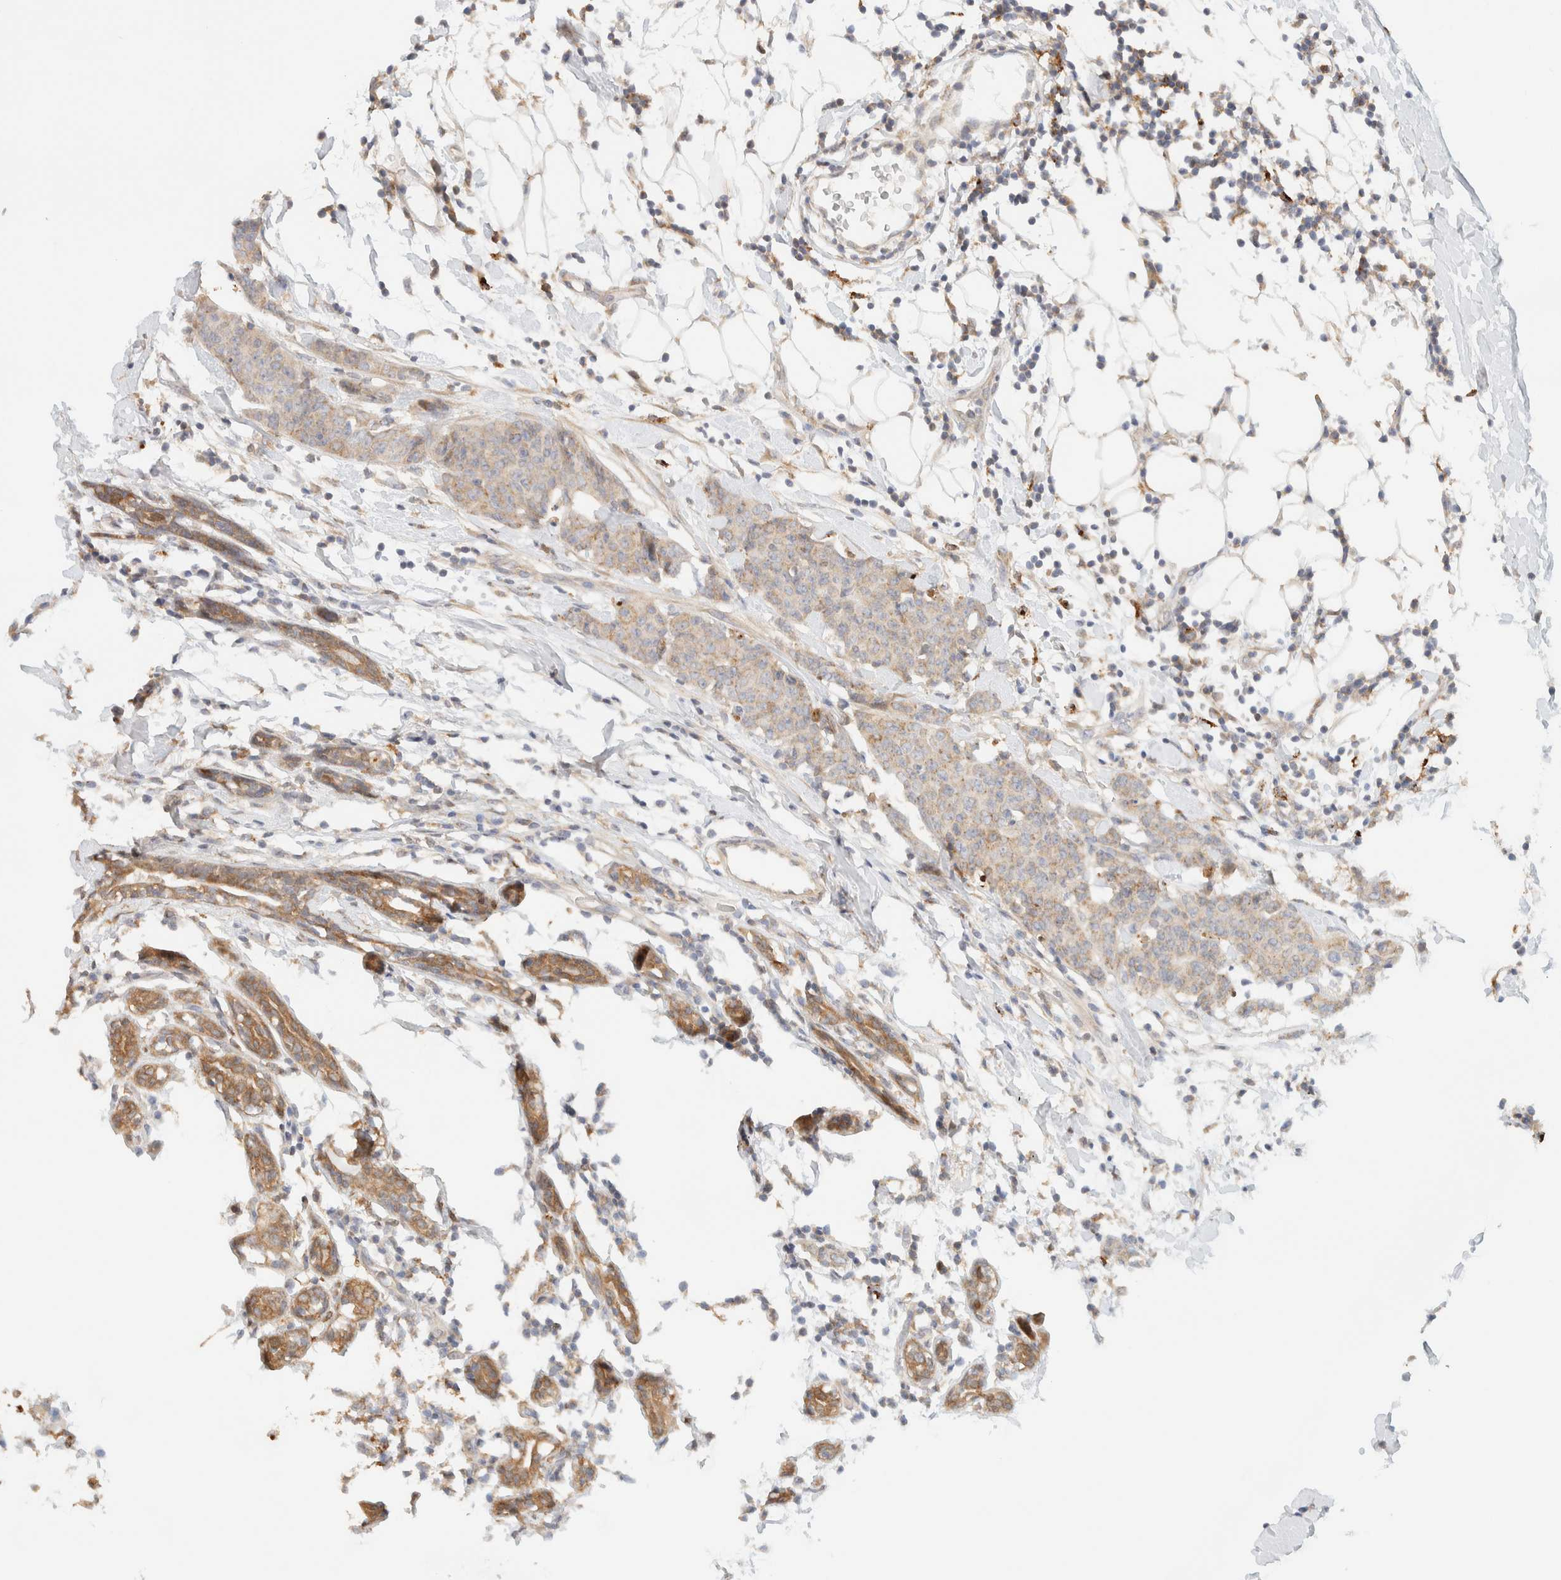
{"staining": {"intensity": "weak", "quantity": ">75%", "location": "cytoplasmic/membranous"}, "tissue": "breast cancer", "cell_type": "Tumor cells", "image_type": "cancer", "snomed": [{"axis": "morphology", "description": "Normal tissue, NOS"}, {"axis": "morphology", "description": "Duct carcinoma"}, {"axis": "topography", "description": "Breast"}], "caption": "Breast cancer stained with DAB IHC demonstrates low levels of weak cytoplasmic/membranous expression in approximately >75% of tumor cells.", "gene": "NT5C", "patient": {"sex": "female", "age": 40}}